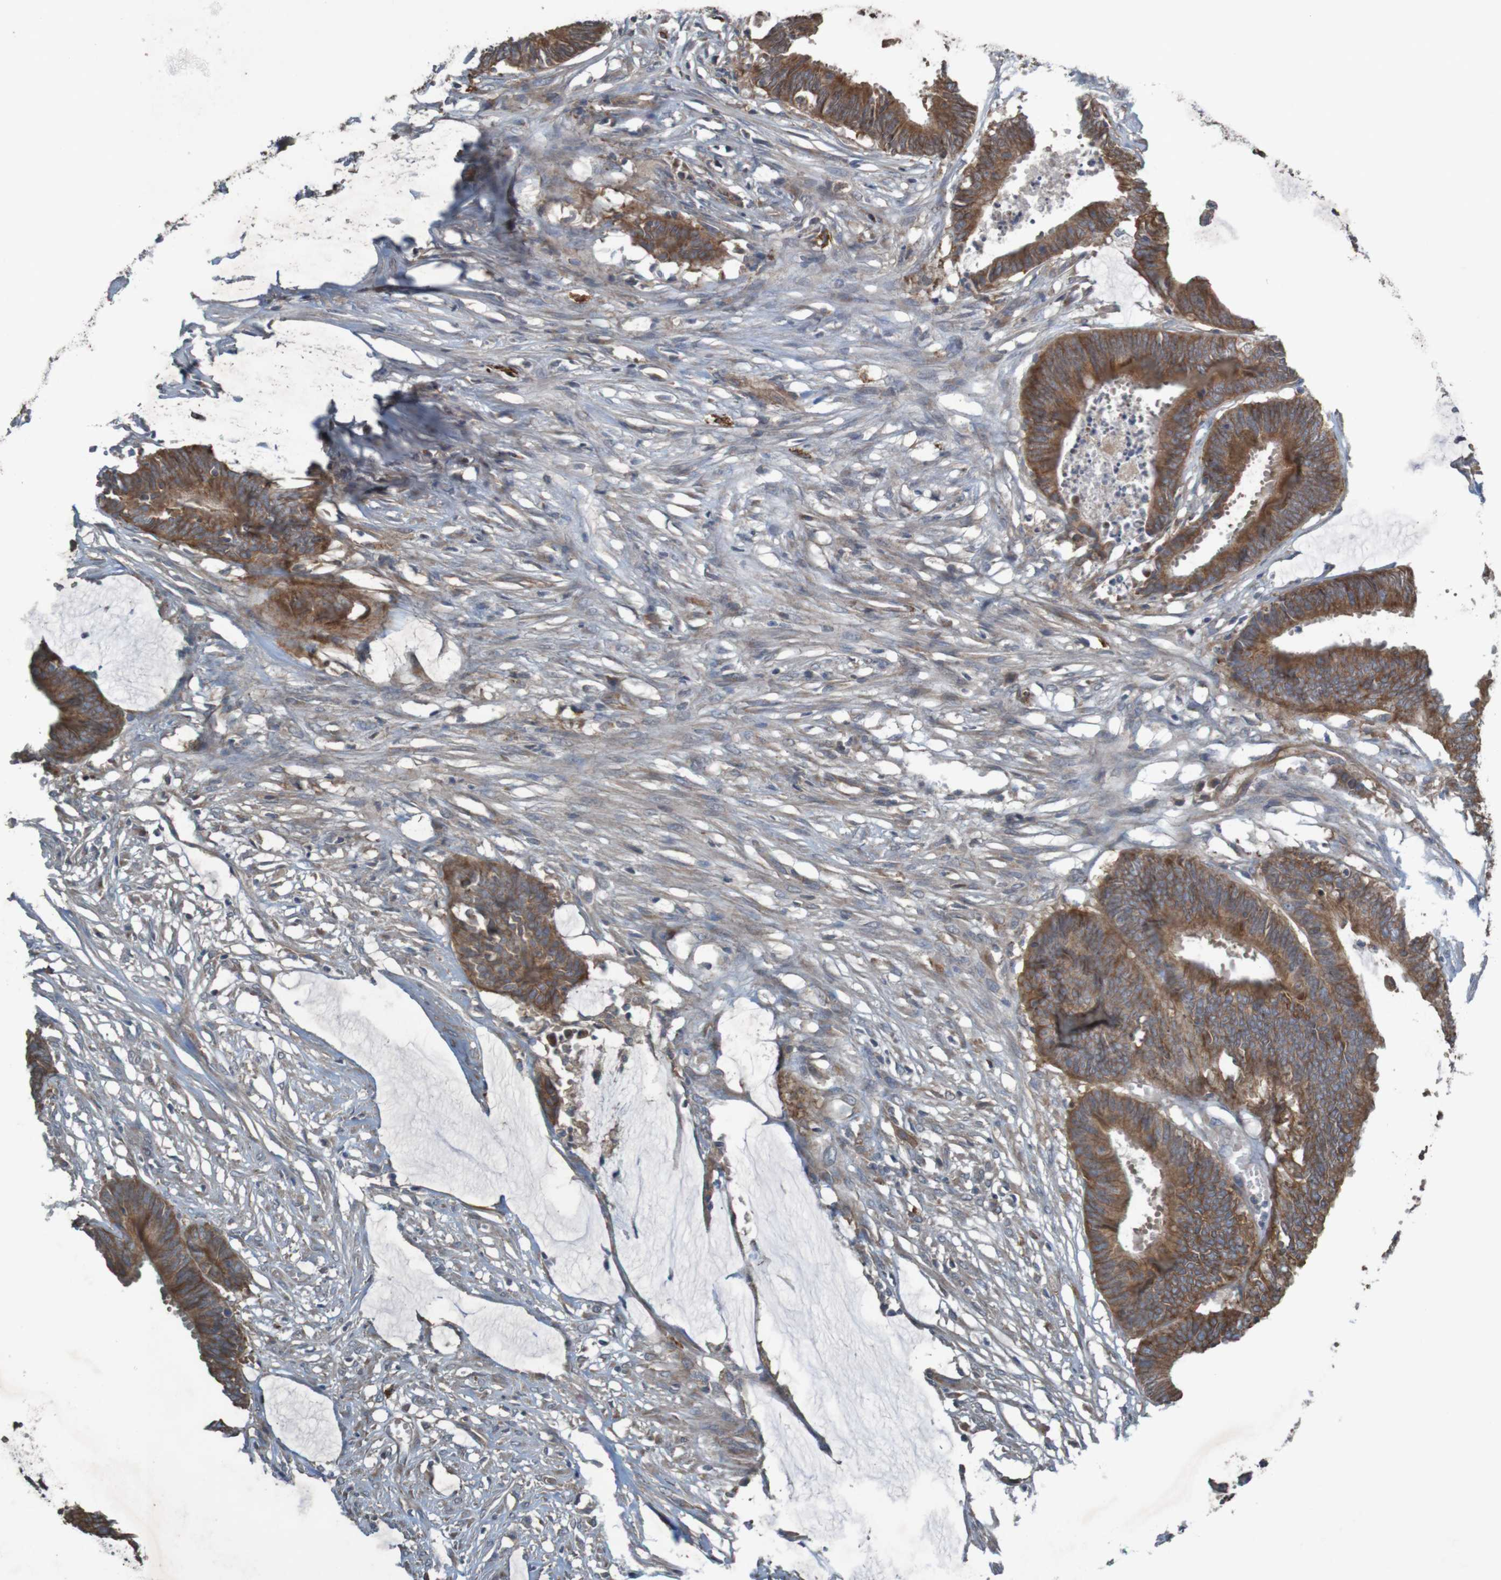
{"staining": {"intensity": "moderate", "quantity": ">75%", "location": "cytoplasmic/membranous"}, "tissue": "colorectal cancer", "cell_type": "Tumor cells", "image_type": "cancer", "snomed": [{"axis": "morphology", "description": "Adenocarcinoma, NOS"}, {"axis": "topography", "description": "Rectum"}], "caption": "Colorectal cancer stained for a protein displays moderate cytoplasmic/membranous positivity in tumor cells. Using DAB (3,3'-diaminobenzidine) (brown) and hematoxylin (blue) stains, captured at high magnification using brightfield microscopy.", "gene": "B3GAT2", "patient": {"sex": "female", "age": 66}}